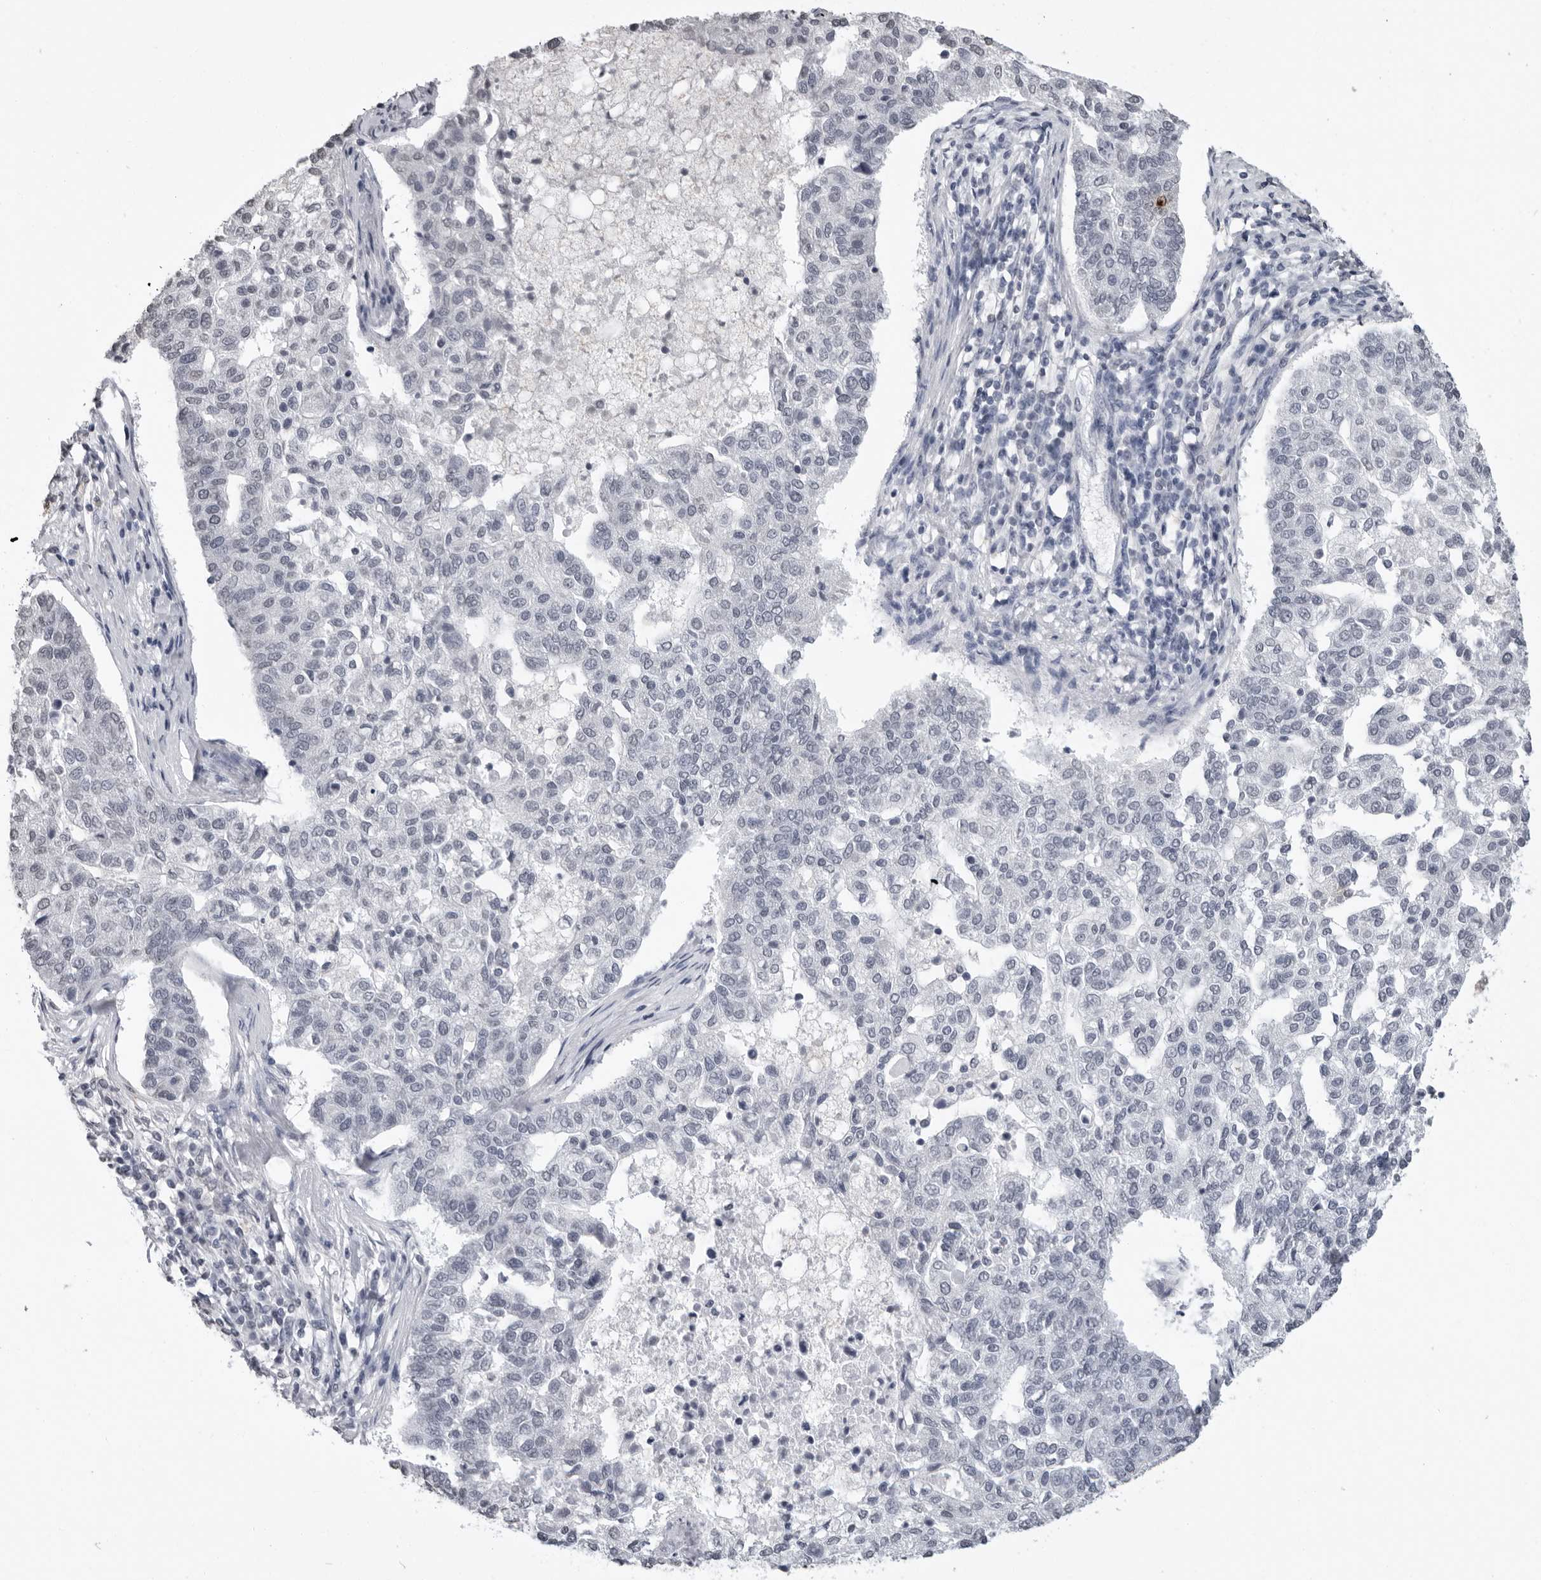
{"staining": {"intensity": "negative", "quantity": "none", "location": "none"}, "tissue": "pancreatic cancer", "cell_type": "Tumor cells", "image_type": "cancer", "snomed": [{"axis": "morphology", "description": "Adenocarcinoma, NOS"}, {"axis": "topography", "description": "Pancreas"}], "caption": "High magnification brightfield microscopy of pancreatic adenocarcinoma stained with DAB (brown) and counterstained with hematoxylin (blue): tumor cells show no significant expression.", "gene": "HEPACAM", "patient": {"sex": "female", "age": 61}}